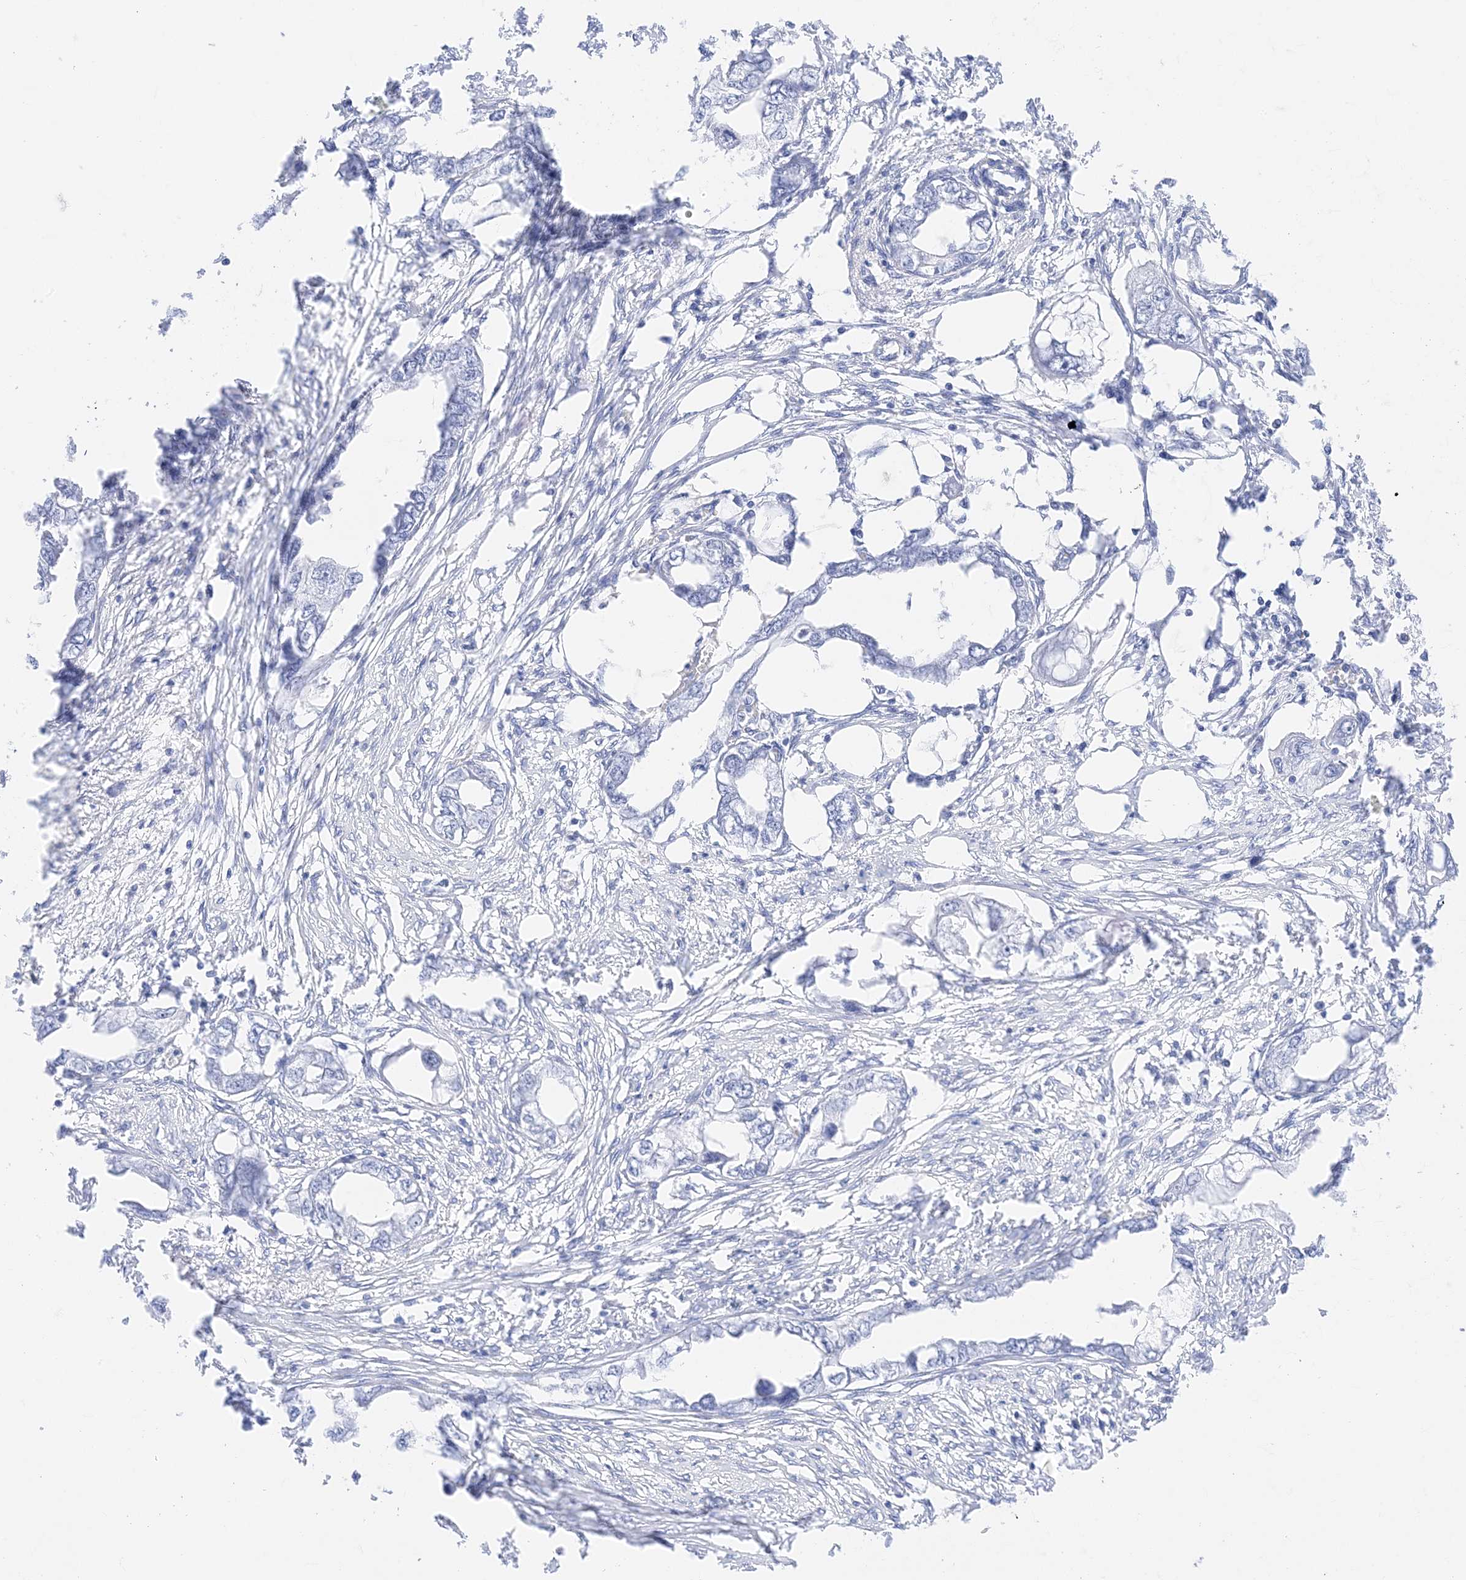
{"staining": {"intensity": "negative", "quantity": "none", "location": "none"}, "tissue": "endometrial cancer", "cell_type": "Tumor cells", "image_type": "cancer", "snomed": [{"axis": "morphology", "description": "Adenocarcinoma, NOS"}, {"axis": "morphology", "description": "Adenocarcinoma, metastatic, NOS"}, {"axis": "topography", "description": "Adipose tissue"}, {"axis": "topography", "description": "Endometrium"}], "caption": "Protein analysis of endometrial cancer reveals no significant positivity in tumor cells. (Brightfield microscopy of DAB immunohistochemistry (IHC) at high magnification).", "gene": "MUC17", "patient": {"sex": "female", "age": 67}}